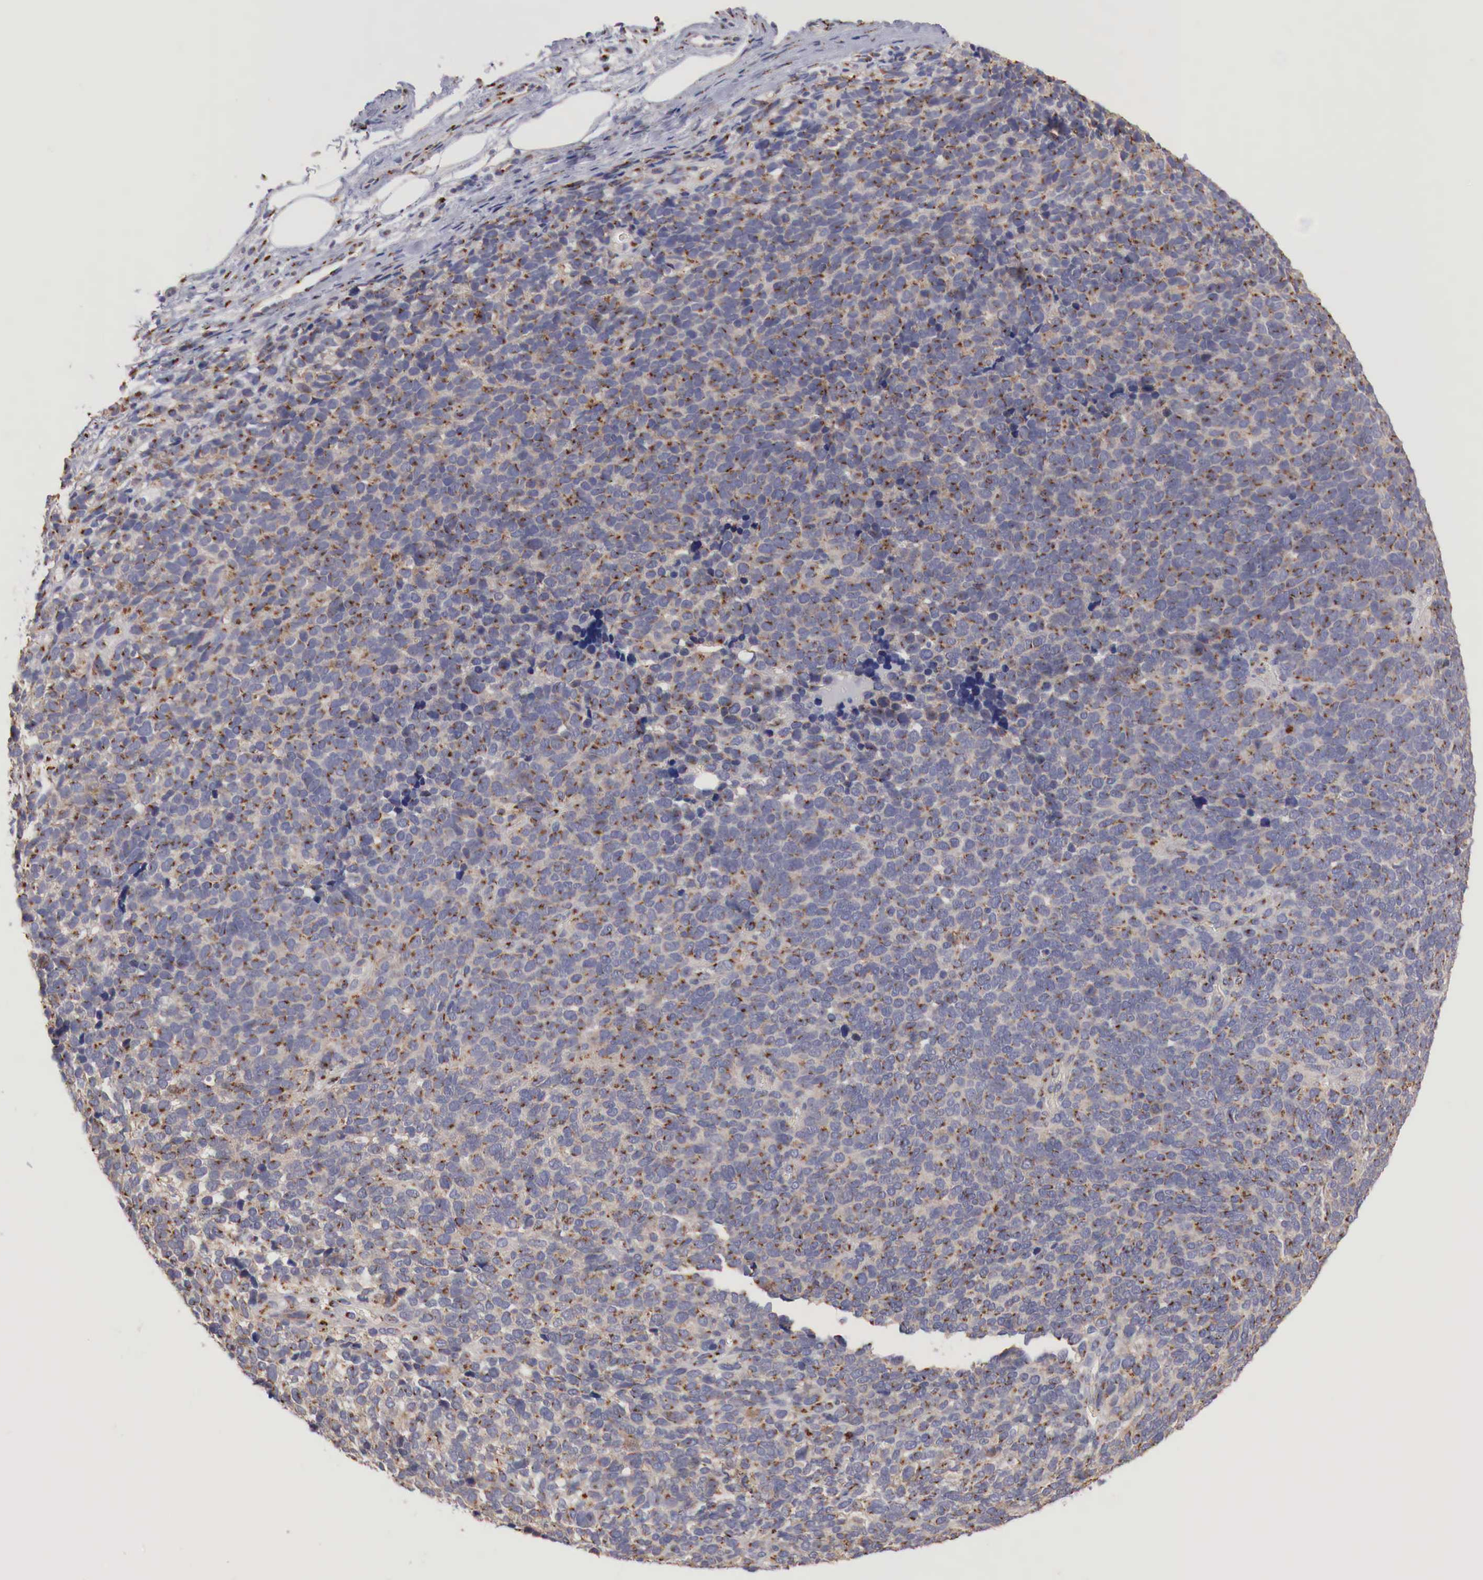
{"staining": {"intensity": "strong", "quantity": ">75%", "location": "cytoplasmic/membranous"}, "tissue": "melanoma", "cell_type": "Tumor cells", "image_type": "cancer", "snomed": [{"axis": "morphology", "description": "Malignant melanoma, NOS"}, {"axis": "topography", "description": "Skin"}], "caption": "Melanoma stained for a protein (brown) reveals strong cytoplasmic/membranous positive positivity in about >75% of tumor cells.", "gene": "SYAP1", "patient": {"sex": "female", "age": 85}}